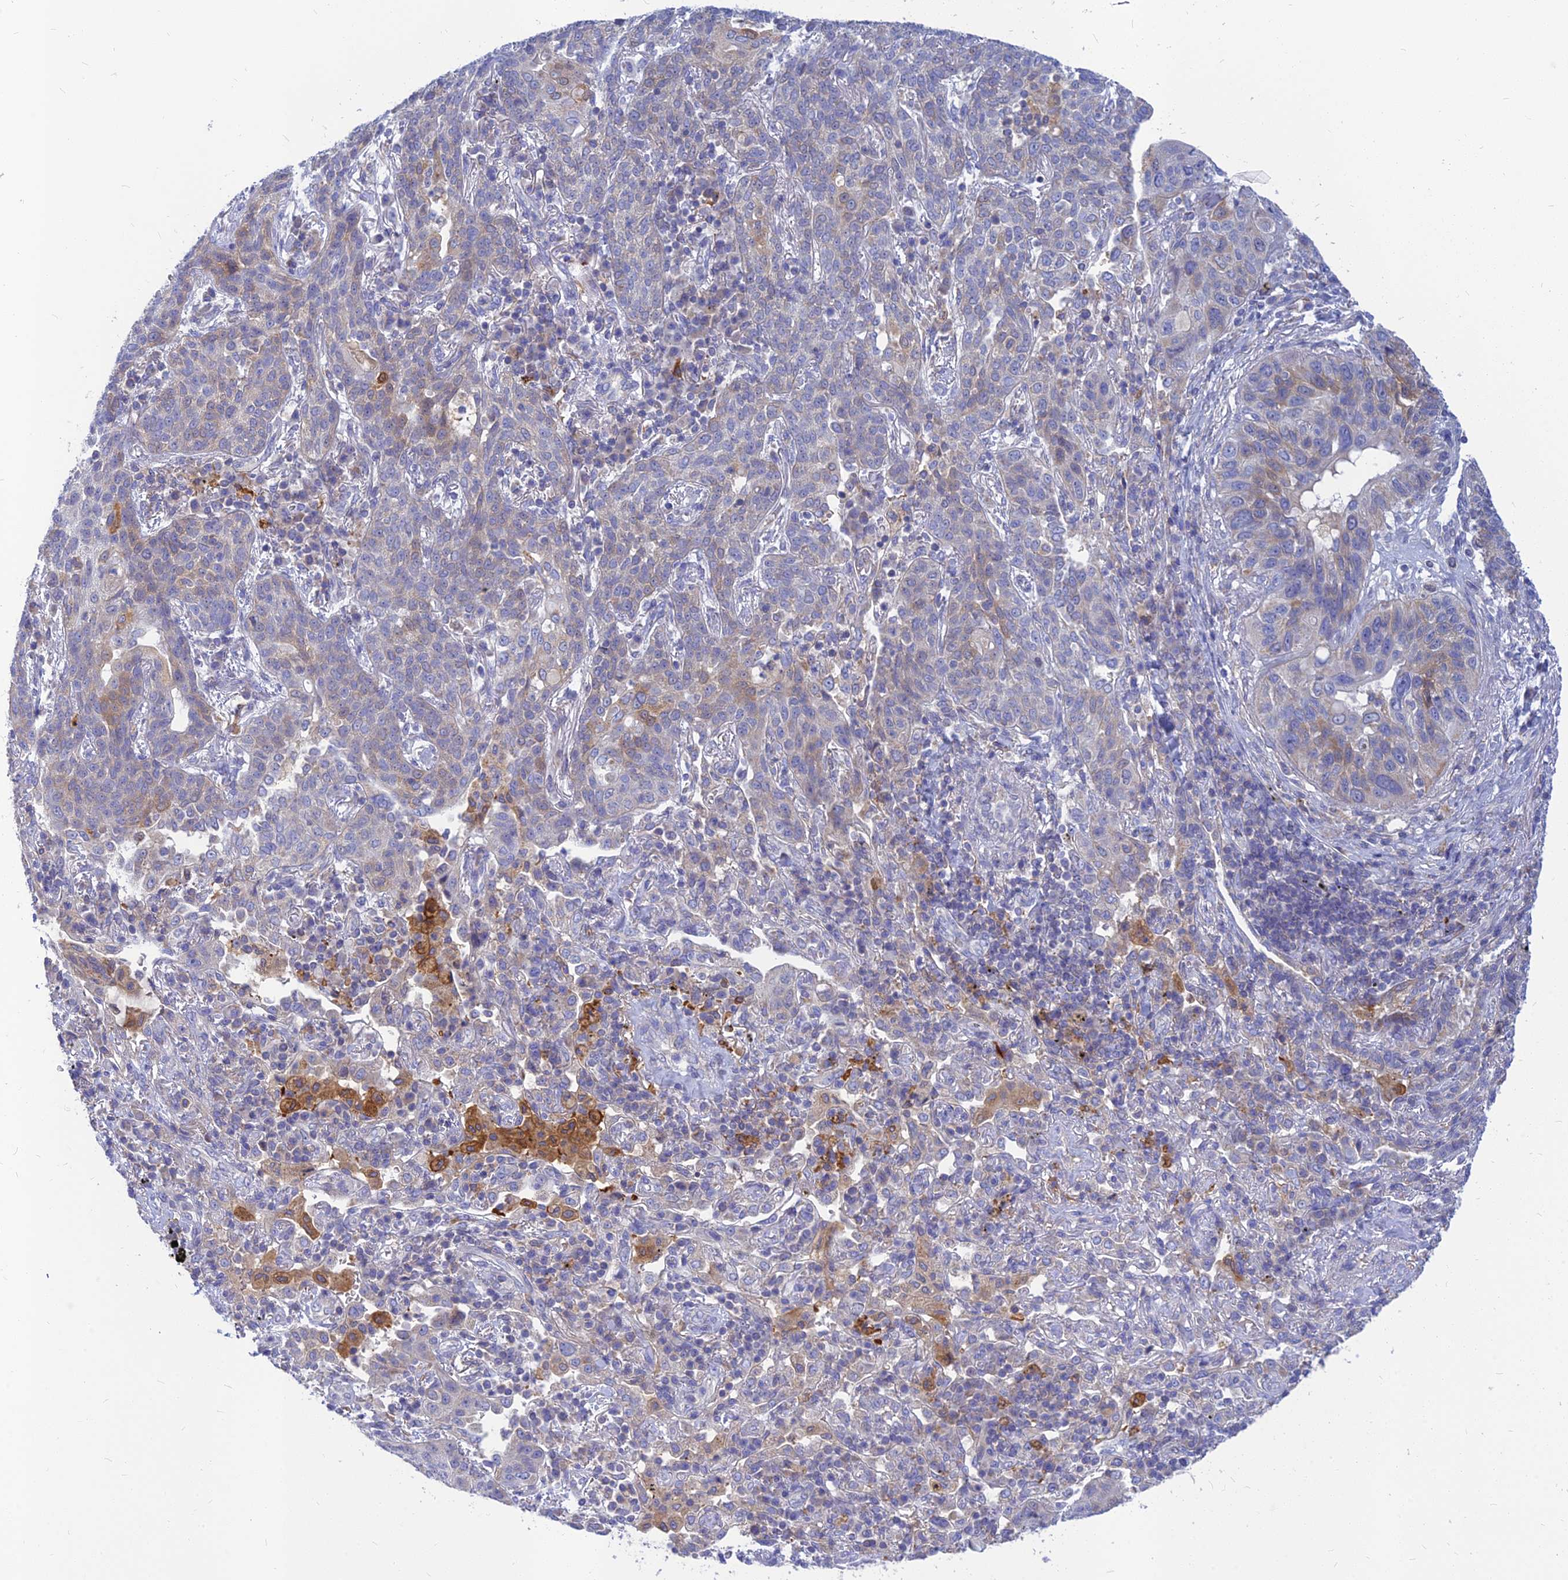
{"staining": {"intensity": "weak", "quantity": "<25%", "location": "cytoplasmic/membranous"}, "tissue": "lung cancer", "cell_type": "Tumor cells", "image_type": "cancer", "snomed": [{"axis": "morphology", "description": "Squamous cell carcinoma, NOS"}, {"axis": "topography", "description": "Lung"}], "caption": "The histopathology image exhibits no staining of tumor cells in squamous cell carcinoma (lung).", "gene": "CACNA1B", "patient": {"sex": "female", "age": 70}}